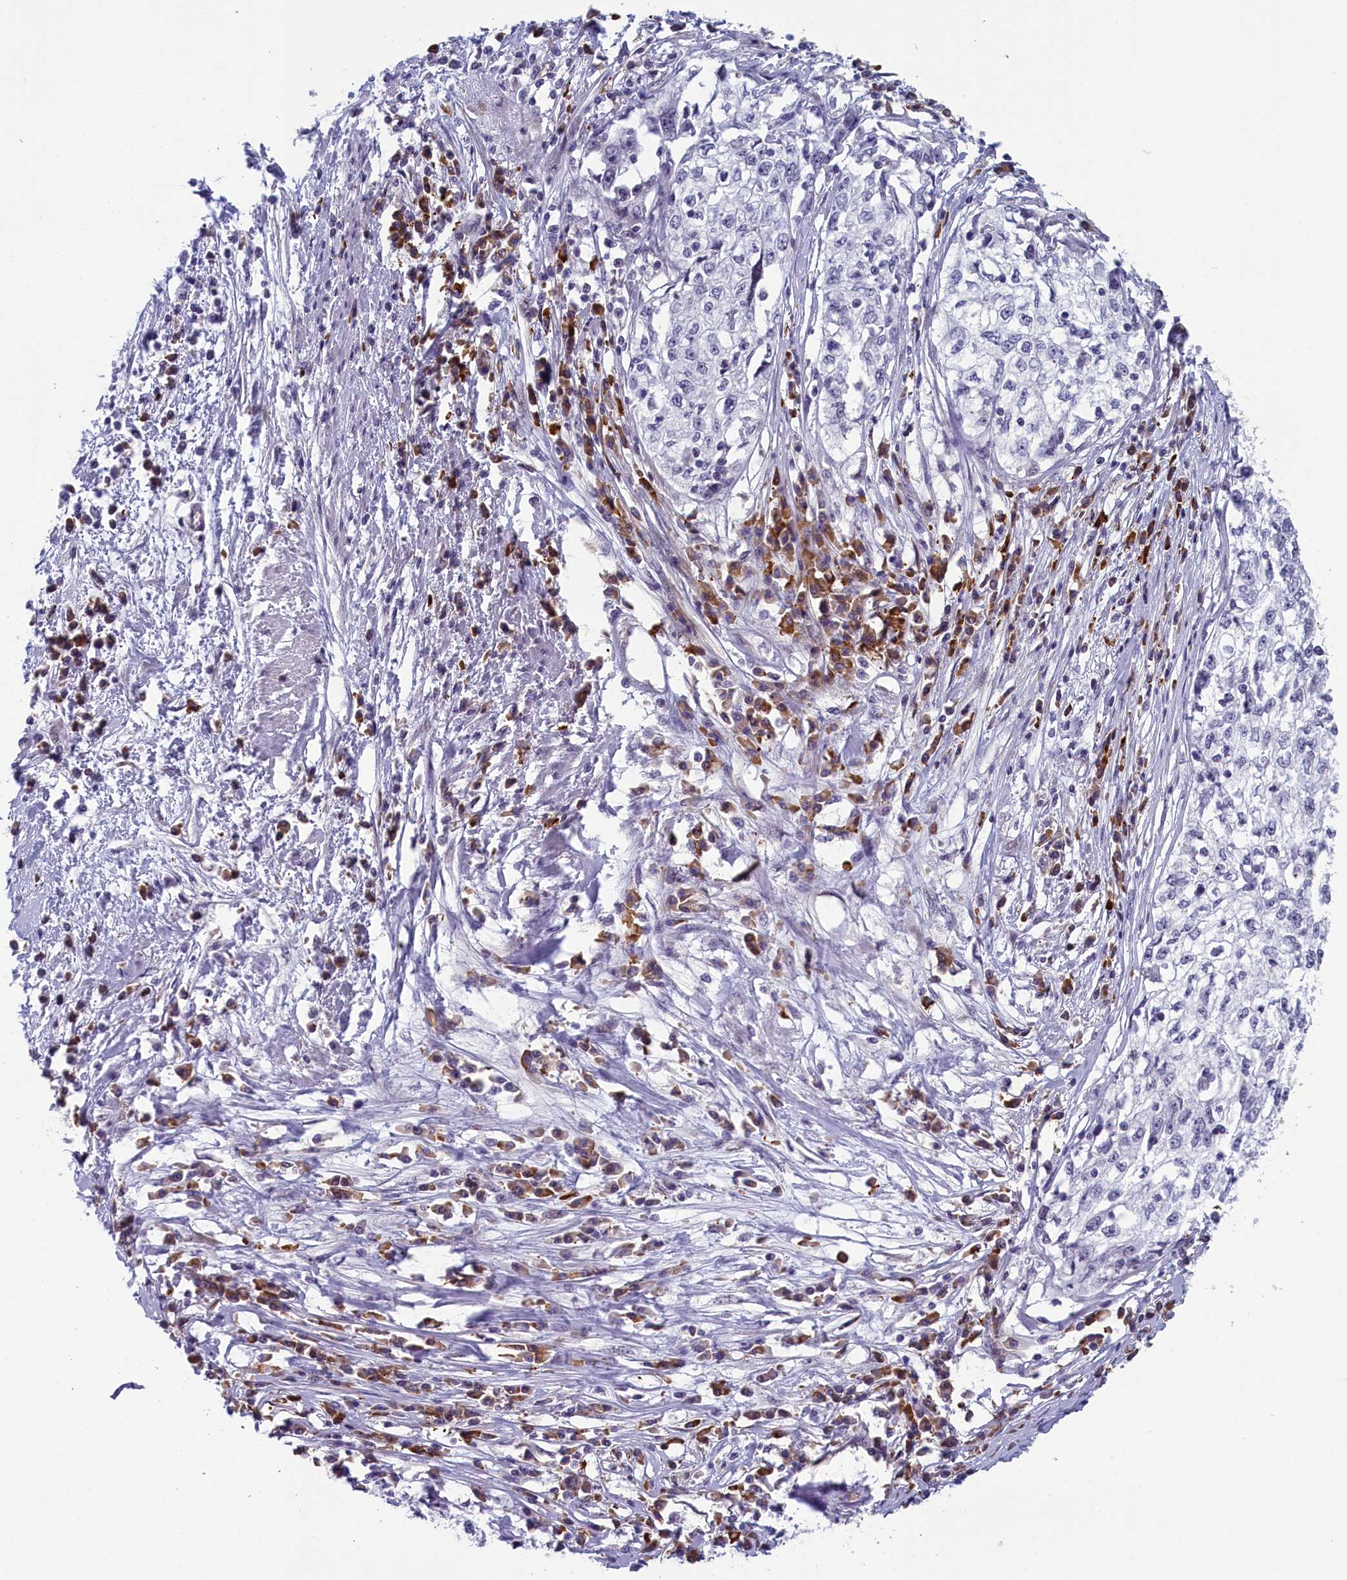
{"staining": {"intensity": "negative", "quantity": "none", "location": "none"}, "tissue": "cervical cancer", "cell_type": "Tumor cells", "image_type": "cancer", "snomed": [{"axis": "morphology", "description": "Squamous cell carcinoma, NOS"}, {"axis": "topography", "description": "Cervix"}], "caption": "Squamous cell carcinoma (cervical) was stained to show a protein in brown. There is no significant expression in tumor cells.", "gene": "CNEP1R1", "patient": {"sex": "female", "age": 57}}